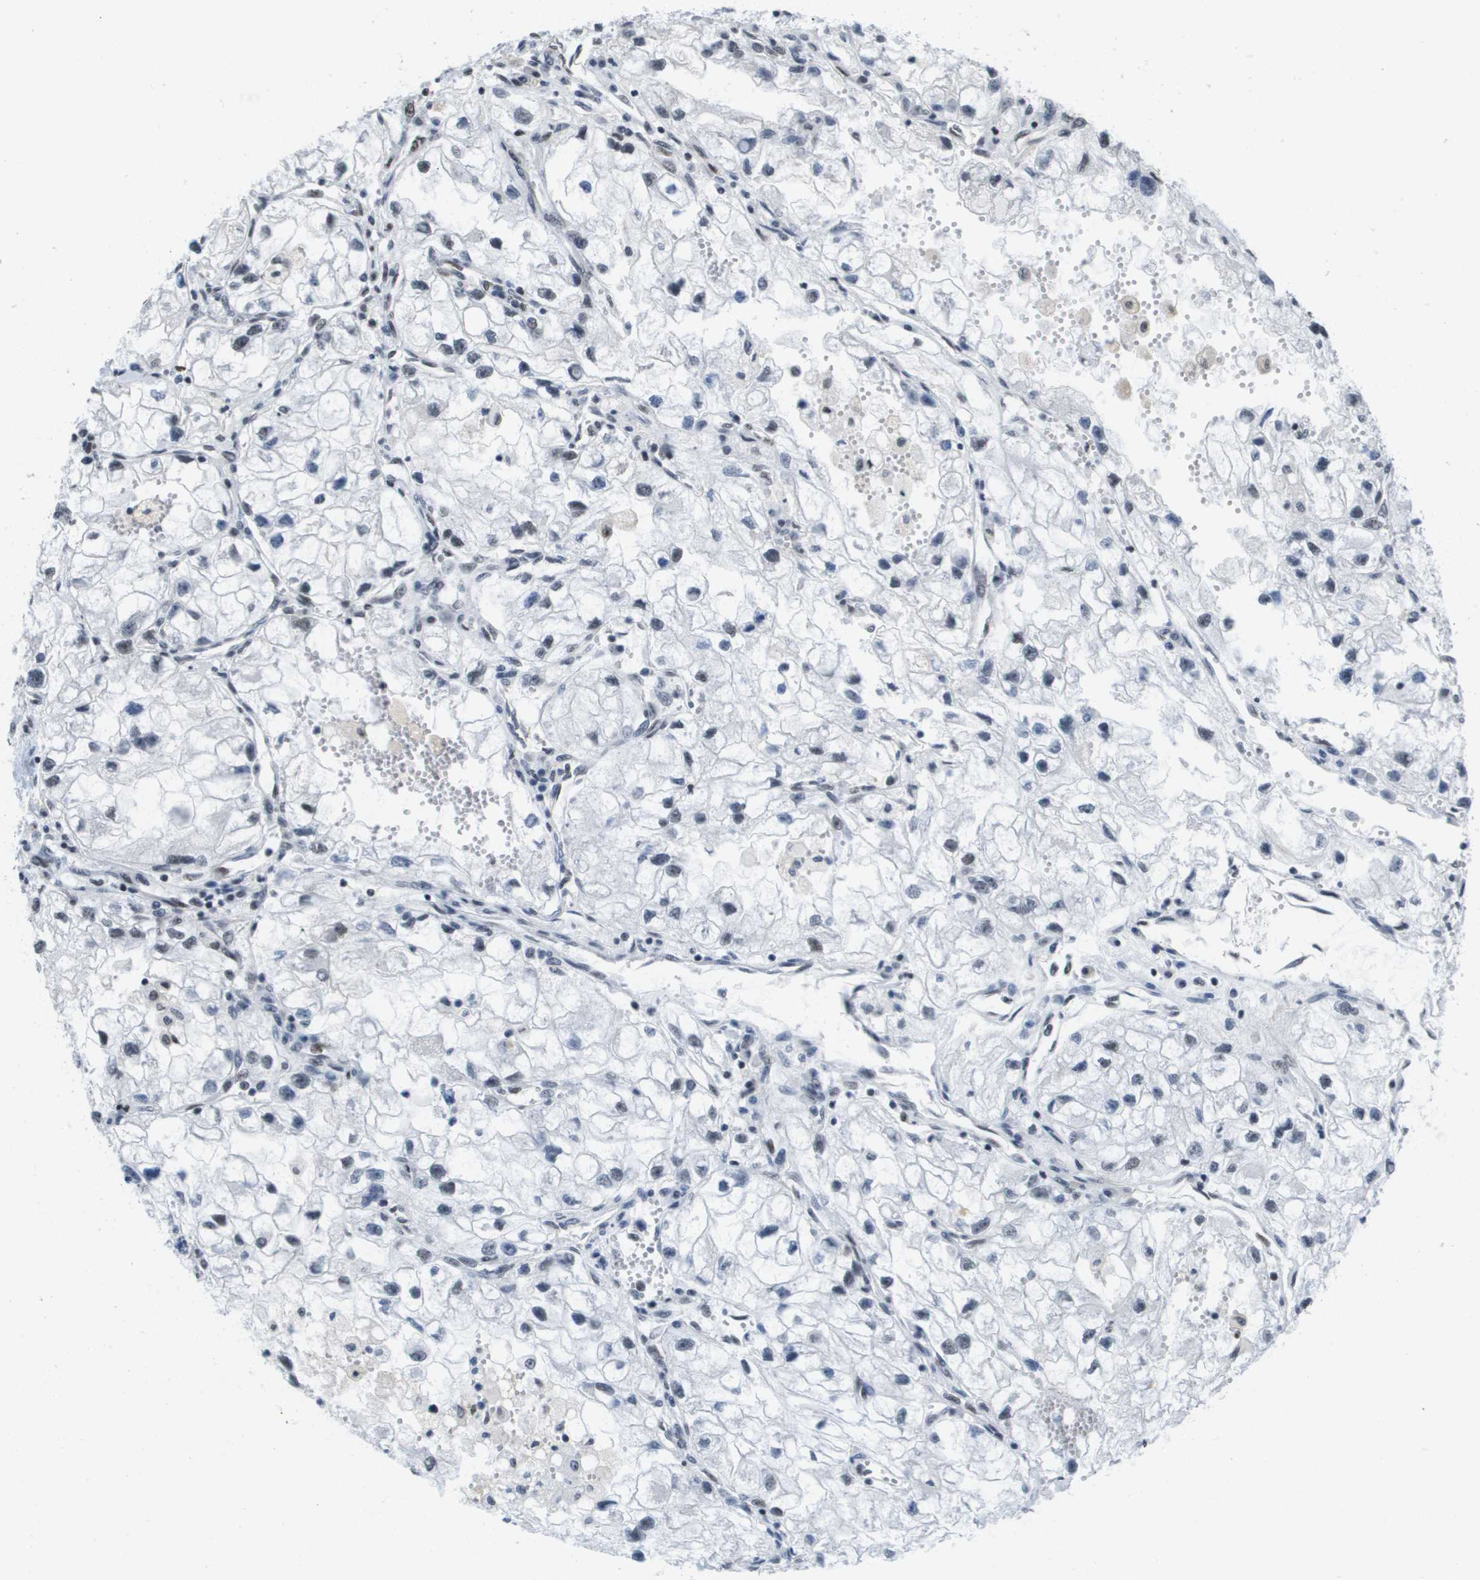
{"staining": {"intensity": "negative", "quantity": "none", "location": "none"}, "tissue": "renal cancer", "cell_type": "Tumor cells", "image_type": "cancer", "snomed": [{"axis": "morphology", "description": "Adenocarcinoma, NOS"}, {"axis": "topography", "description": "Kidney"}], "caption": "Tumor cells show no significant staining in renal cancer.", "gene": "ISY1", "patient": {"sex": "female", "age": 70}}